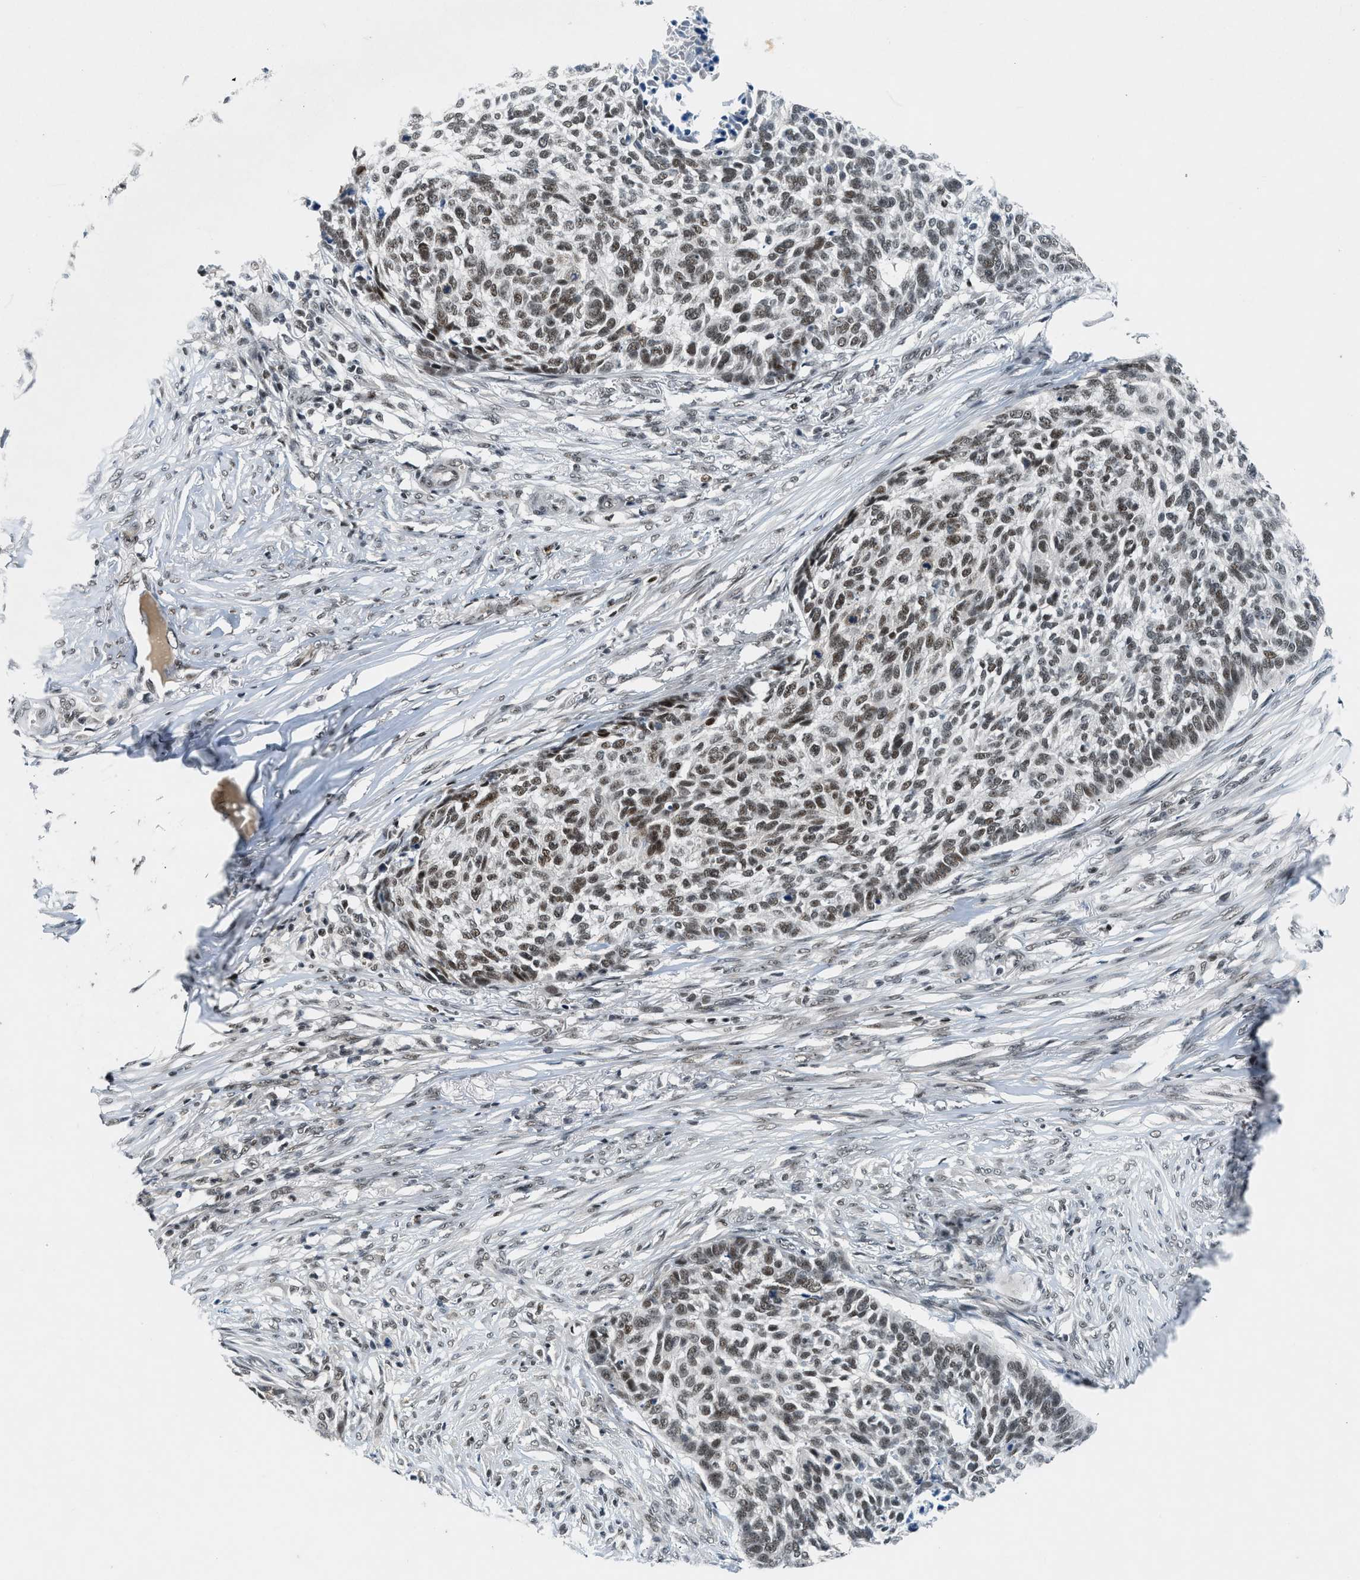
{"staining": {"intensity": "moderate", "quantity": ">75%", "location": "nuclear"}, "tissue": "skin cancer", "cell_type": "Tumor cells", "image_type": "cancer", "snomed": [{"axis": "morphology", "description": "Basal cell carcinoma"}, {"axis": "topography", "description": "Skin"}], "caption": "Approximately >75% of tumor cells in human skin cancer reveal moderate nuclear protein staining as visualized by brown immunohistochemical staining.", "gene": "NCOA1", "patient": {"sex": "male", "age": 85}}